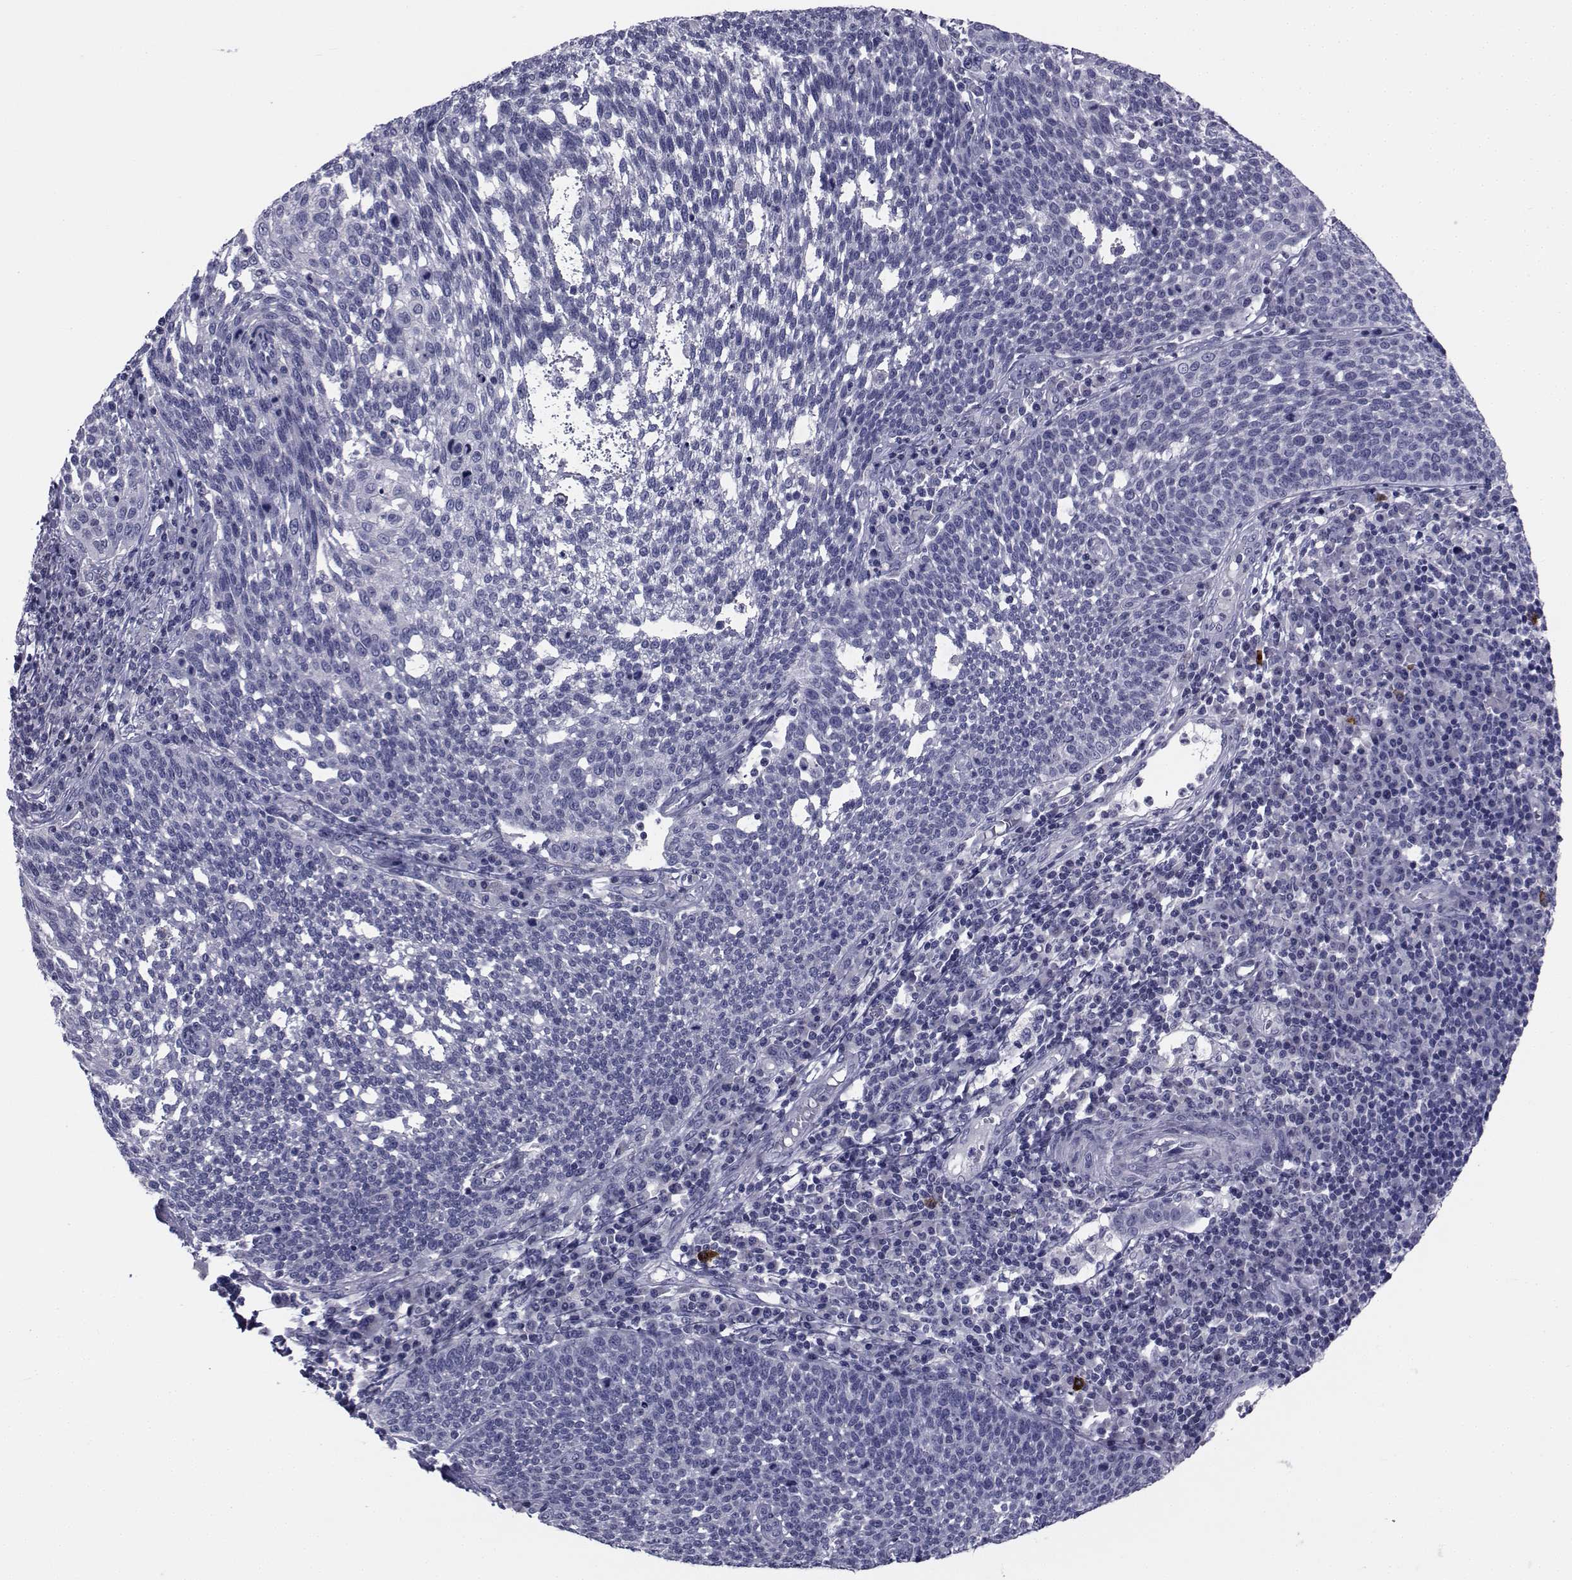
{"staining": {"intensity": "negative", "quantity": "none", "location": "none"}, "tissue": "cervical cancer", "cell_type": "Tumor cells", "image_type": "cancer", "snomed": [{"axis": "morphology", "description": "Squamous cell carcinoma, NOS"}, {"axis": "topography", "description": "Cervix"}], "caption": "This image is of cervical squamous cell carcinoma stained with immunohistochemistry to label a protein in brown with the nuclei are counter-stained blue. There is no expression in tumor cells.", "gene": "CHRNA1", "patient": {"sex": "female", "age": 34}}